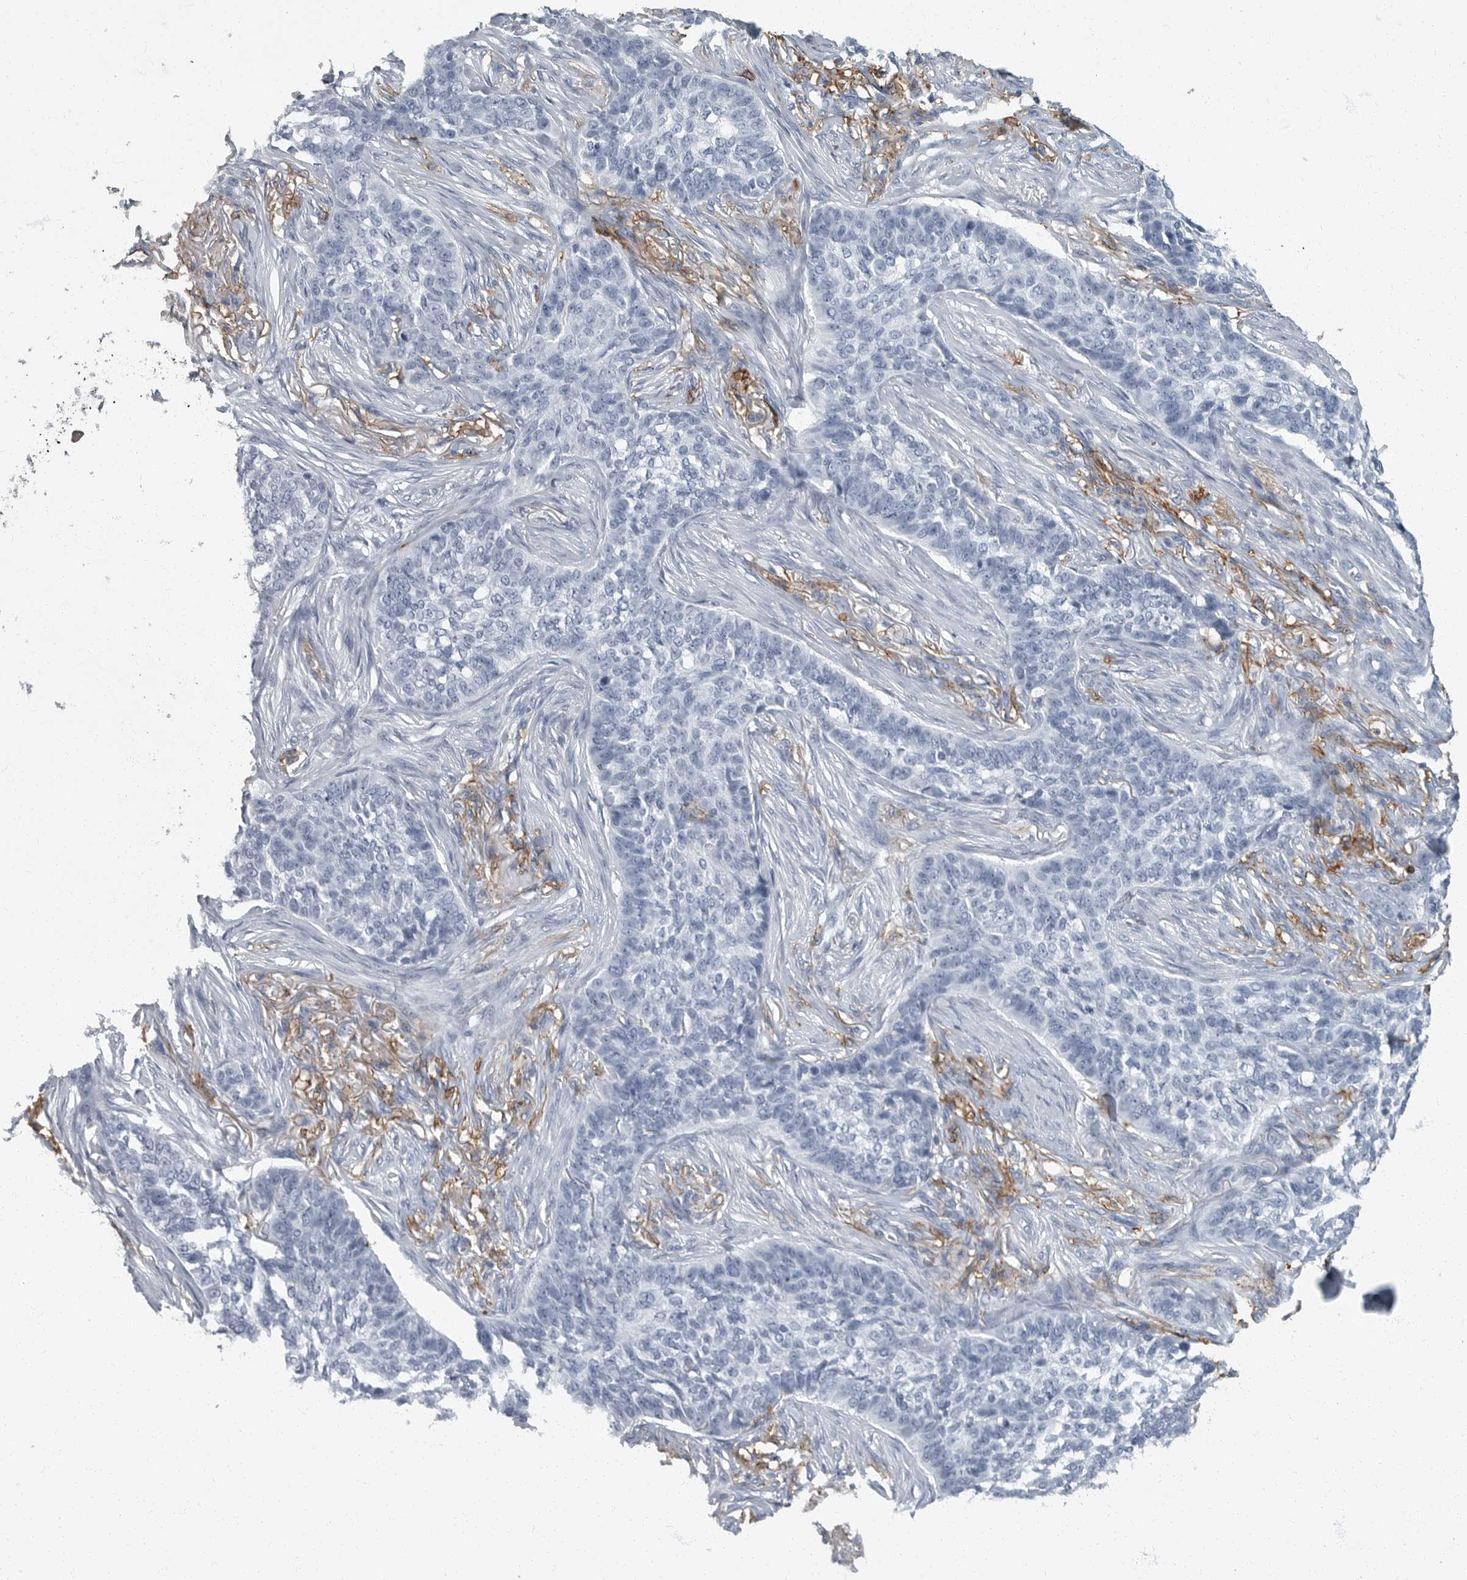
{"staining": {"intensity": "negative", "quantity": "none", "location": "none"}, "tissue": "skin cancer", "cell_type": "Tumor cells", "image_type": "cancer", "snomed": [{"axis": "morphology", "description": "Basal cell carcinoma"}, {"axis": "topography", "description": "Skin"}], "caption": "Basal cell carcinoma (skin) was stained to show a protein in brown. There is no significant staining in tumor cells.", "gene": "FCER1G", "patient": {"sex": "male", "age": 85}}